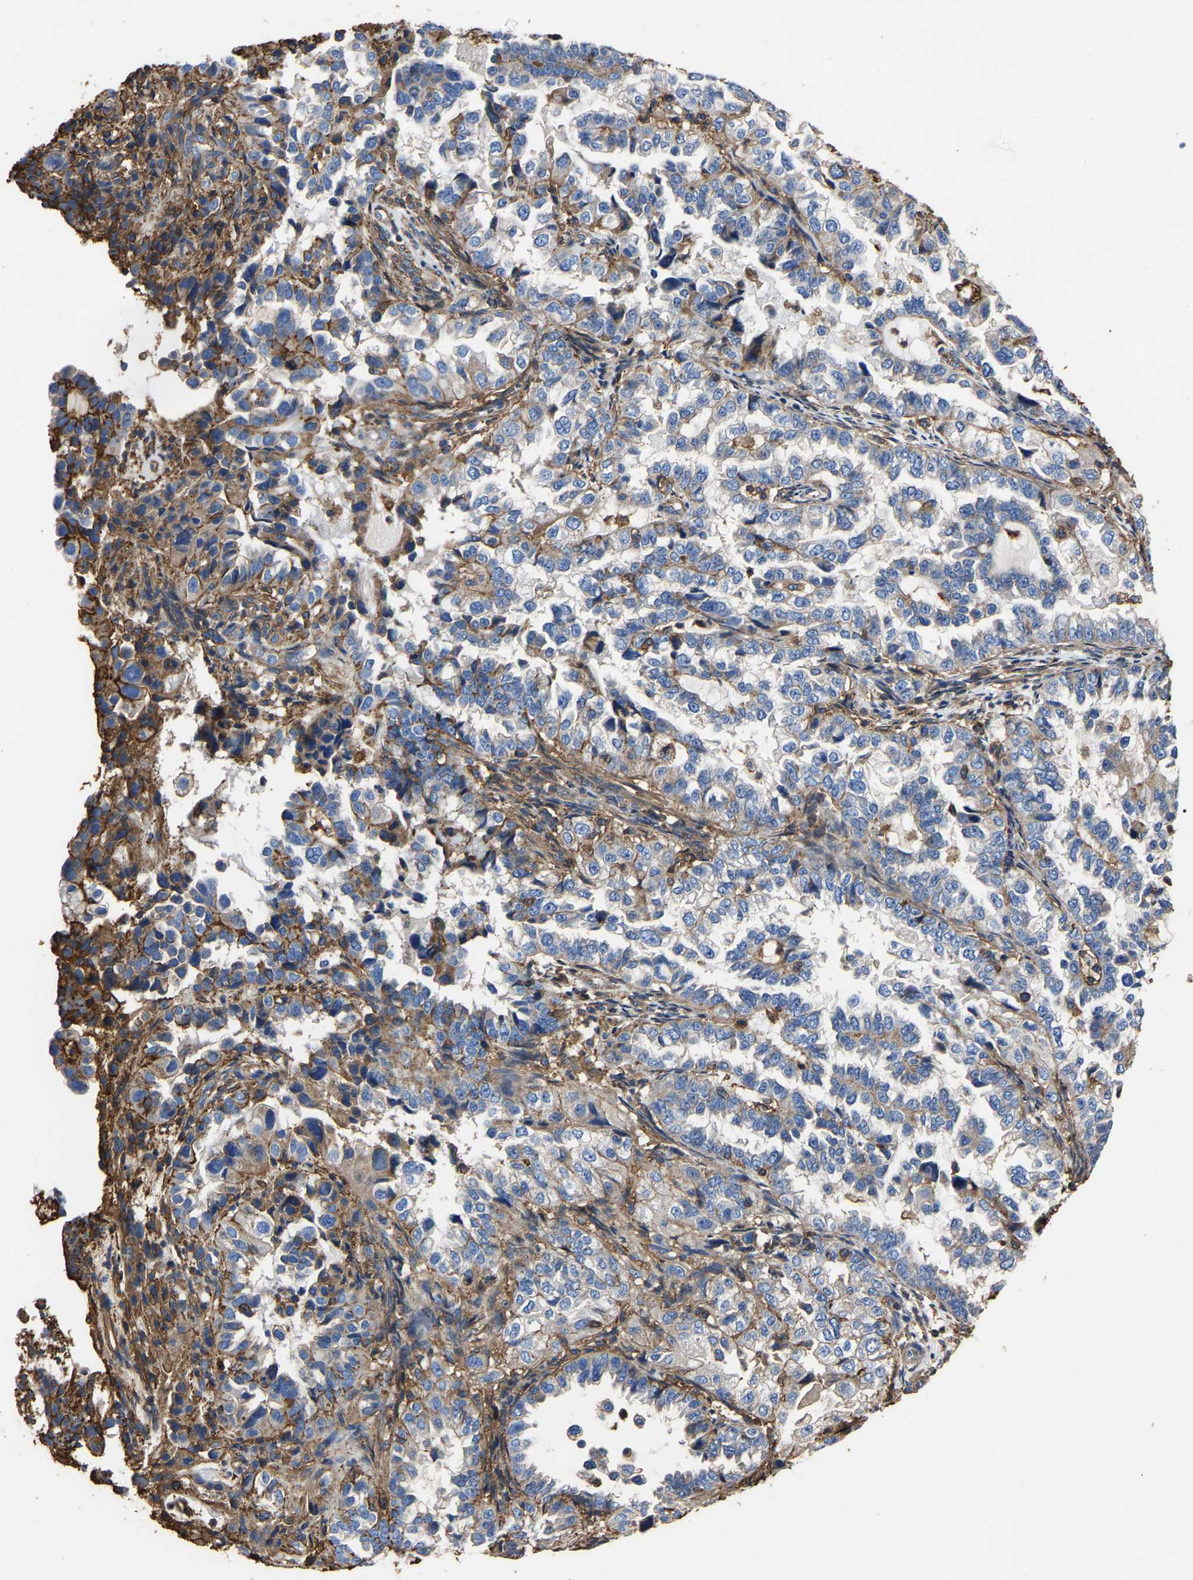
{"staining": {"intensity": "weak", "quantity": "<25%", "location": "cytoplasmic/membranous"}, "tissue": "endometrial cancer", "cell_type": "Tumor cells", "image_type": "cancer", "snomed": [{"axis": "morphology", "description": "Adenocarcinoma, NOS"}, {"axis": "topography", "description": "Endometrium"}], "caption": "High magnification brightfield microscopy of adenocarcinoma (endometrial) stained with DAB (brown) and counterstained with hematoxylin (blue): tumor cells show no significant expression.", "gene": "ARMT1", "patient": {"sex": "female", "age": 85}}